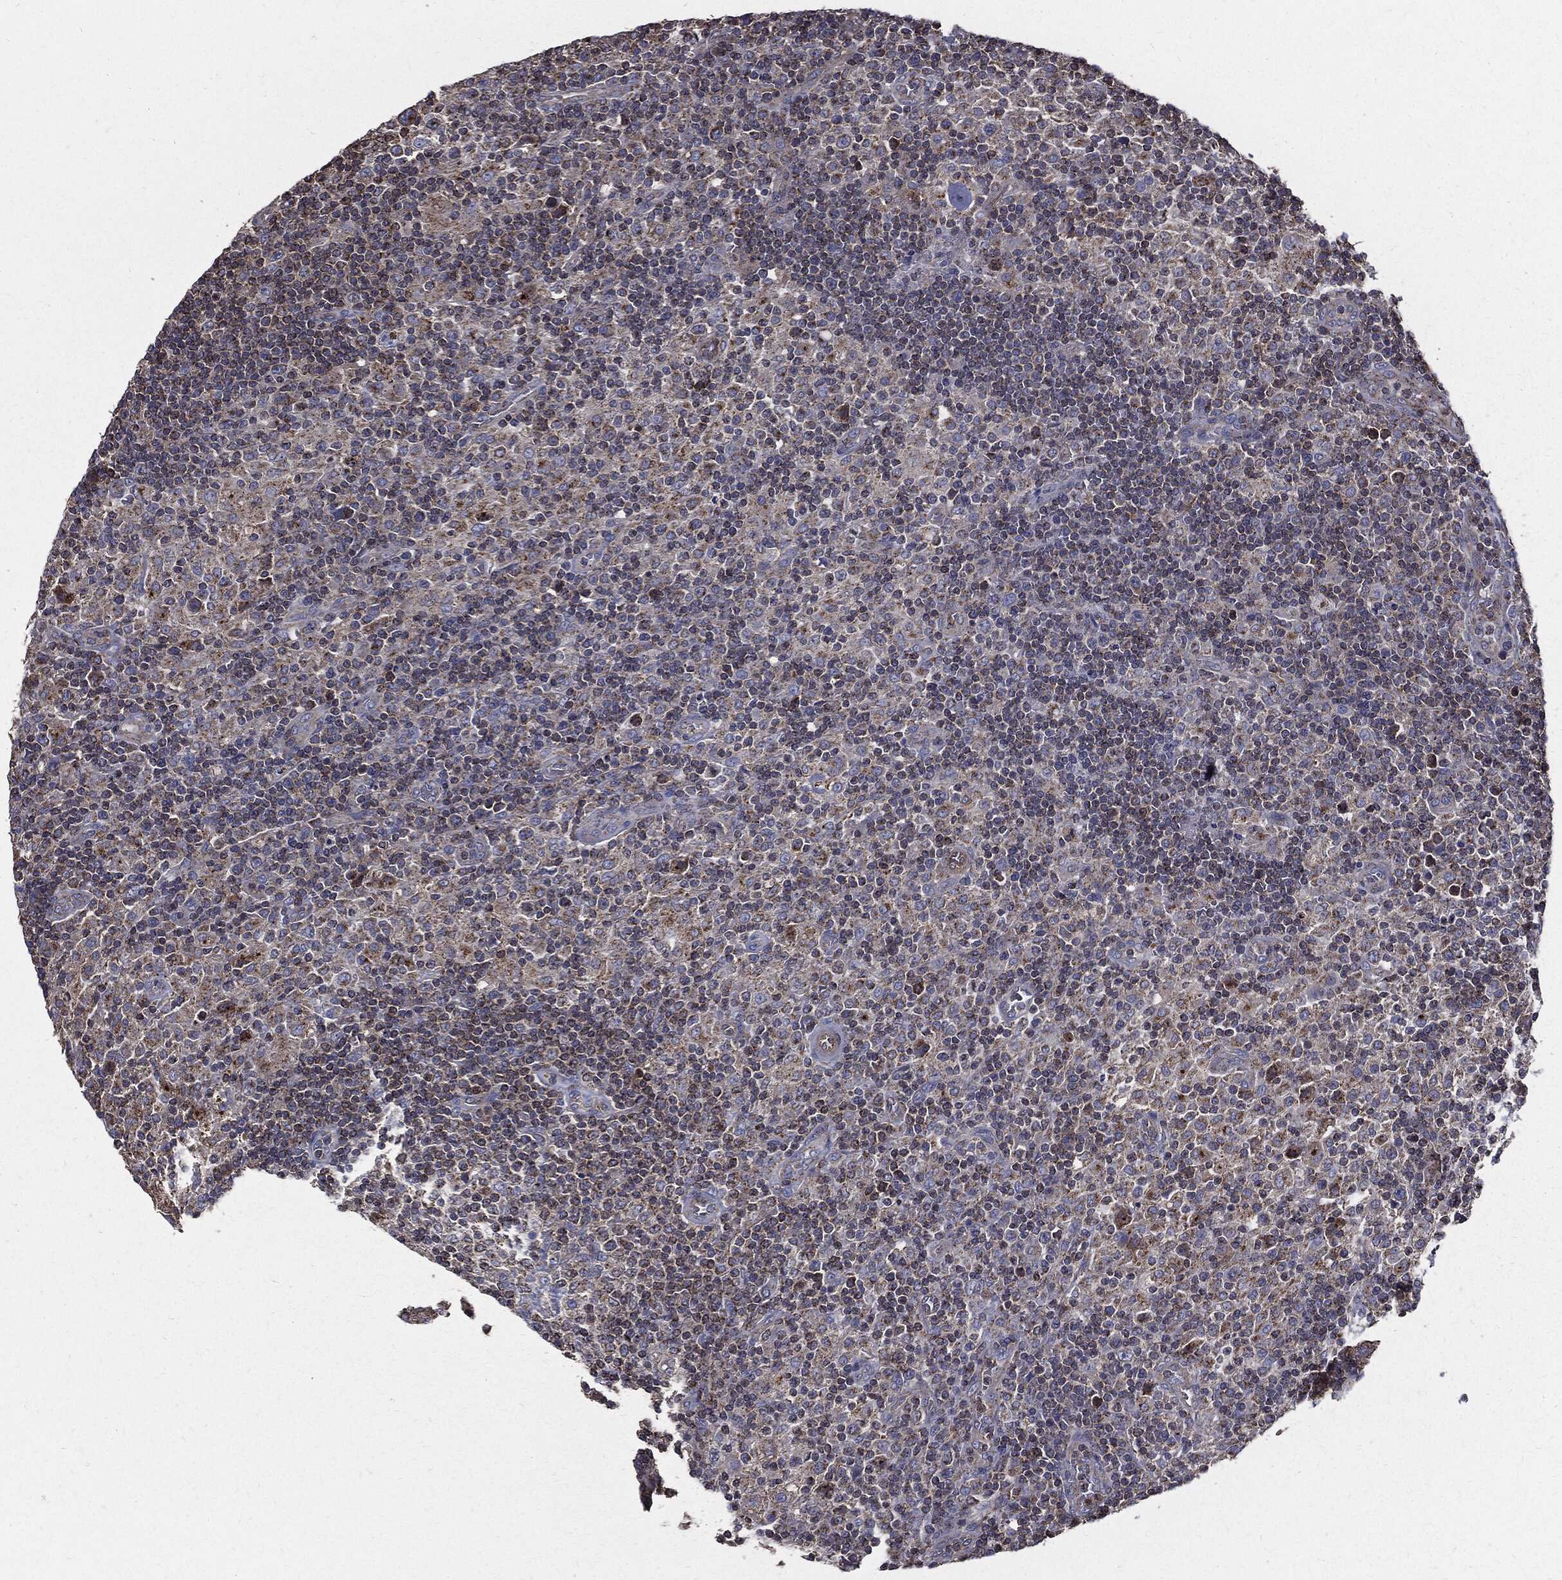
{"staining": {"intensity": "negative", "quantity": "none", "location": "none"}, "tissue": "lymphoma", "cell_type": "Tumor cells", "image_type": "cancer", "snomed": [{"axis": "morphology", "description": "Hodgkin's disease, NOS"}, {"axis": "topography", "description": "Lymph node"}], "caption": "Photomicrograph shows no protein positivity in tumor cells of Hodgkin's disease tissue.", "gene": "PDCD6IP", "patient": {"sex": "male", "age": 70}}